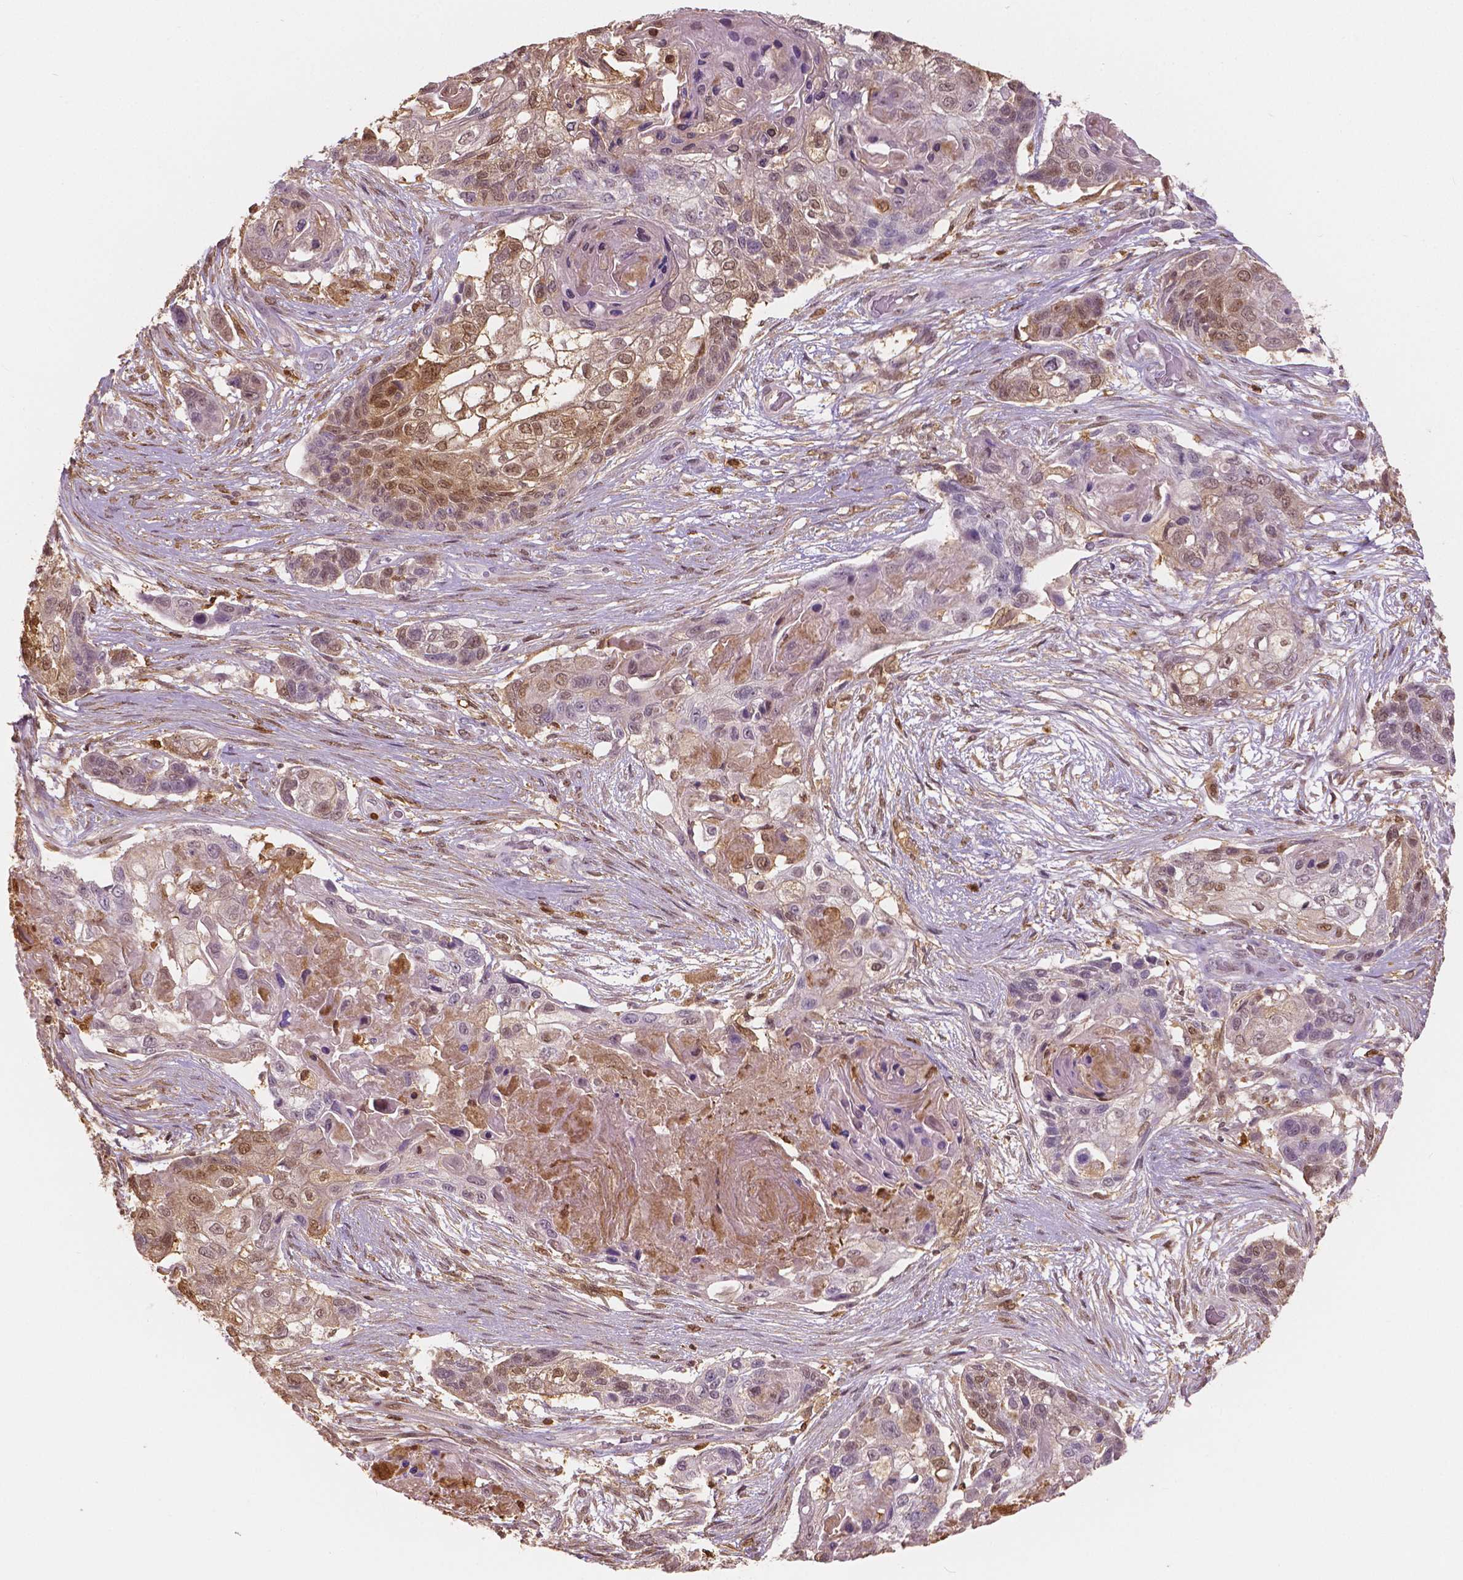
{"staining": {"intensity": "moderate", "quantity": "<25%", "location": "cytoplasmic/membranous,nuclear"}, "tissue": "lung cancer", "cell_type": "Tumor cells", "image_type": "cancer", "snomed": [{"axis": "morphology", "description": "Squamous cell carcinoma, NOS"}, {"axis": "topography", "description": "Lung"}], "caption": "Approximately <25% of tumor cells in squamous cell carcinoma (lung) reveal moderate cytoplasmic/membranous and nuclear protein positivity as visualized by brown immunohistochemical staining.", "gene": "S100A4", "patient": {"sex": "male", "age": 69}}